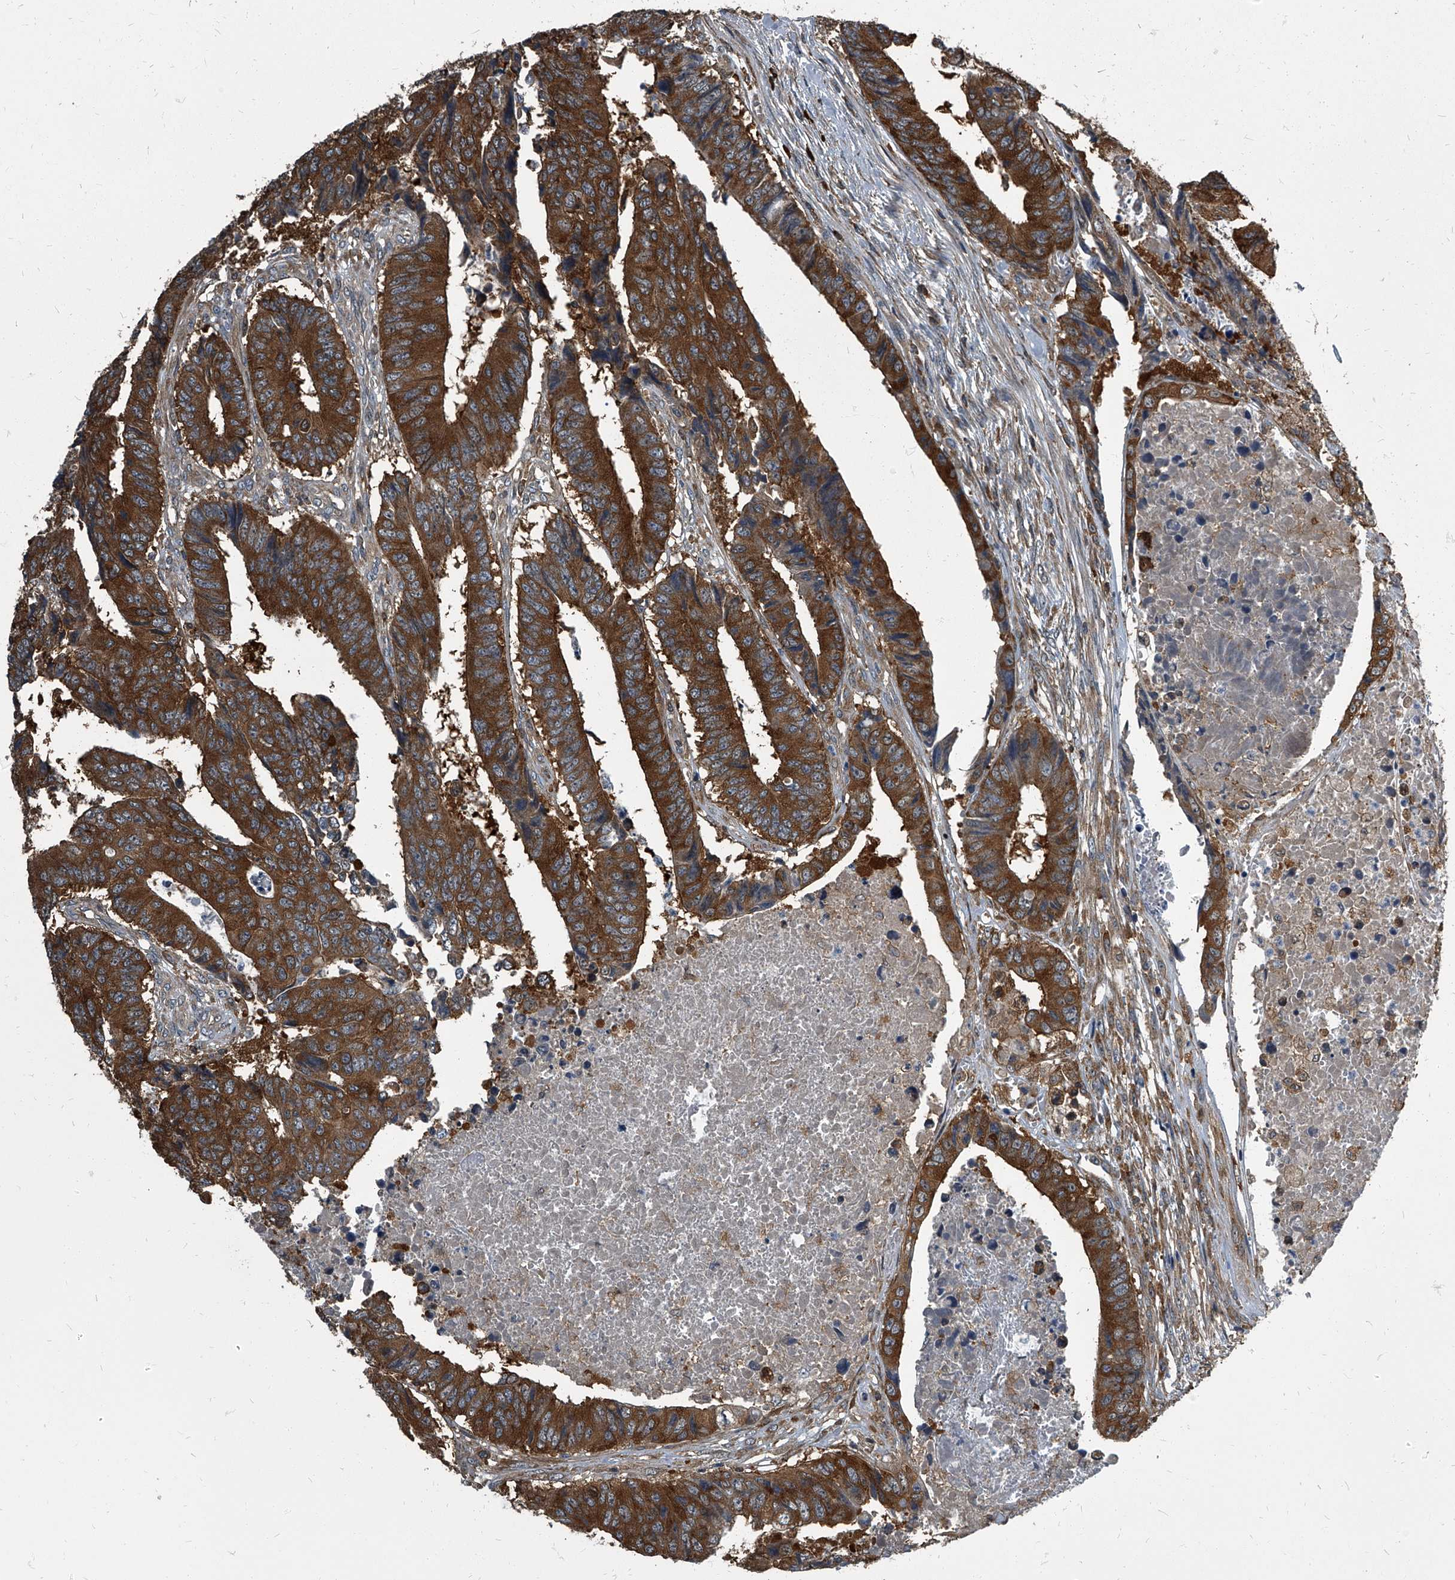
{"staining": {"intensity": "strong", "quantity": ">75%", "location": "cytoplasmic/membranous"}, "tissue": "colorectal cancer", "cell_type": "Tumor cells", "image_type": "cancer", "snomed": [{"axis": "morphology", "description": "Adenocarcinoma, NOS"}, {"axis": "topography", "description": "Rectum"}], "caption": "Human colorectal cancer stained with a brown dye exhibits strong cytoplasmic/membranous positive positivity in approximately >75% of tumor cells.", "gene": "CDV3", "patient": {"sex": "male", "age": 84}}